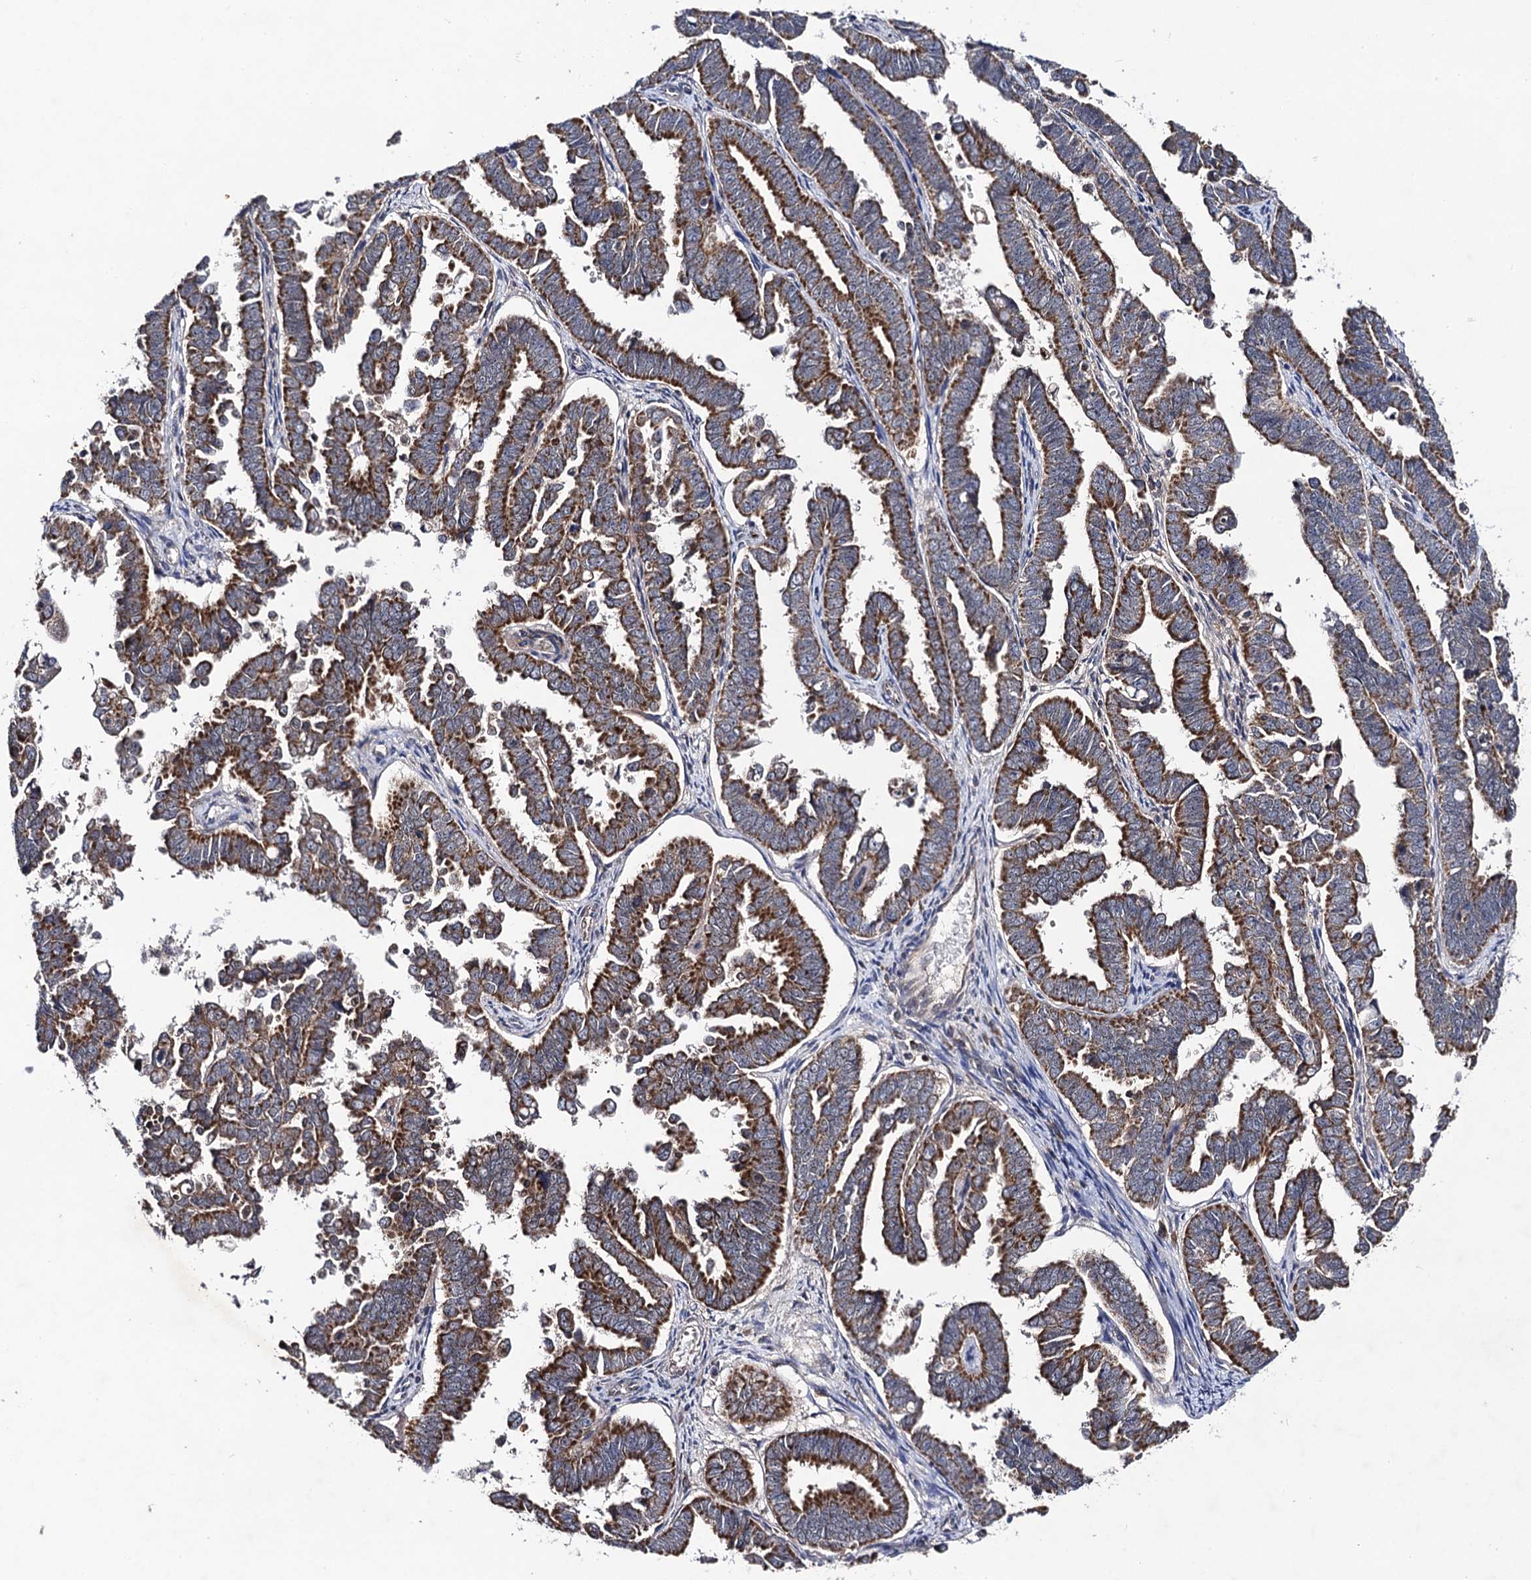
{"staining": {"intensity": "strong", "quantity": ">75%", "location": "cytoplasmic/membranous"}, "tissue": "endometrial cancer", "cell_type": "Tumor cells", "image_type": "cancer", "snomed": [{"axis": "morphology", "description": "Adenocarcinoma, NOS"}, {"axis": "topography", "description": "Endometrium"}], "caption": "This is a photomicrograph of immunohistochemistry (IHC) staining of endometrial cancer (adenocarcinoma), which shows strong staining in the cytoplasmic/membranous of tumor cells.", "gene": "VPS37D", "patient": {"sex": "female", "age": 75}}